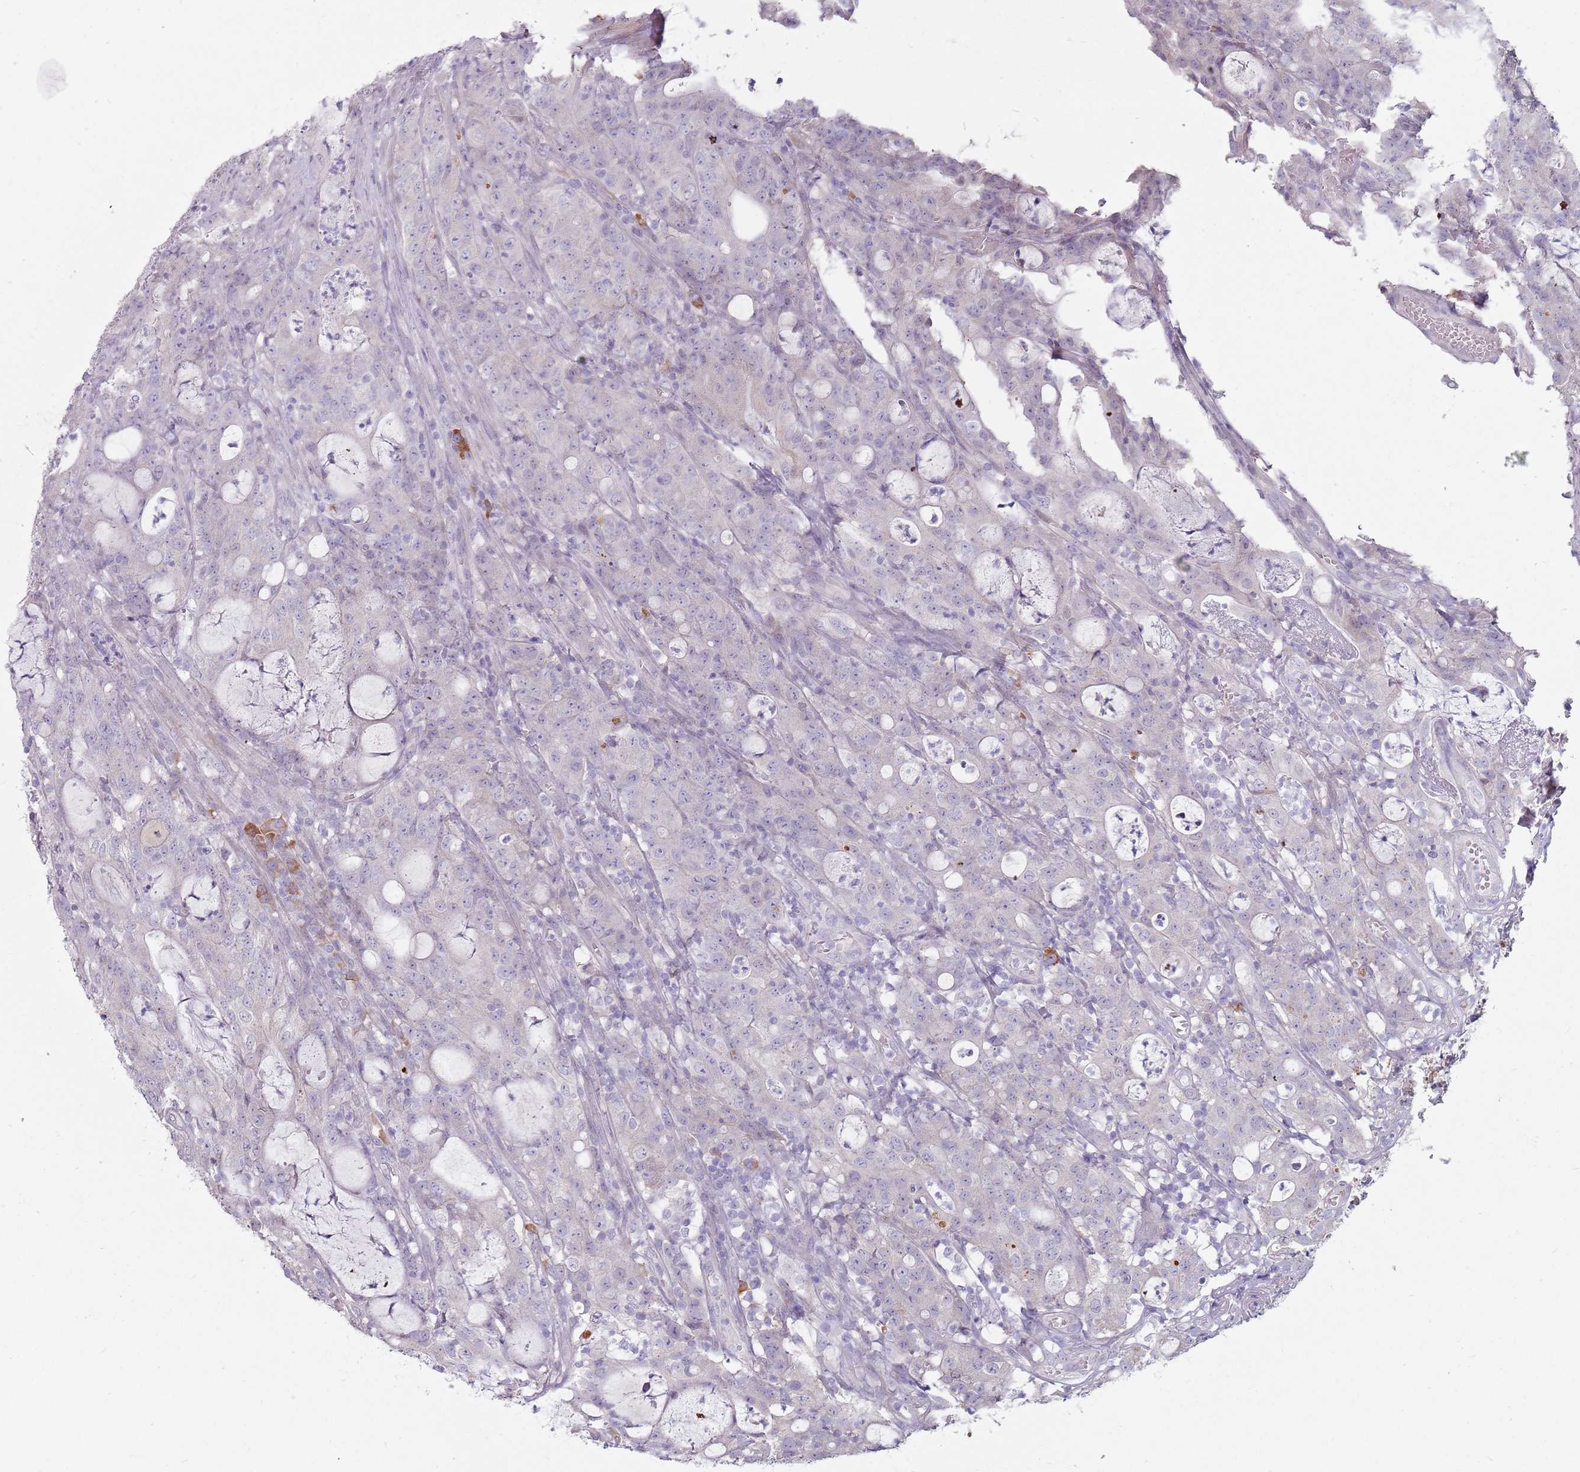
{"staining": {"intensity": "negative", "quantity": "none", "location": "none"}, "tissue": "colorectal cancer", "cell_type": "Tumor cells", "image_type": "cancer", "snomed": [{"axis": "morphology", "description": "Adenocarcinoma, NOS"}, {"axis": "topography", "description": "Colon"}], "caption": "DAB immunohistochemical staining of human colorectal adenocarcinoma reveals no significant positivity in tumor cells.", "gene": "DXO", "patient": {"sex": "male", "age": 83}}